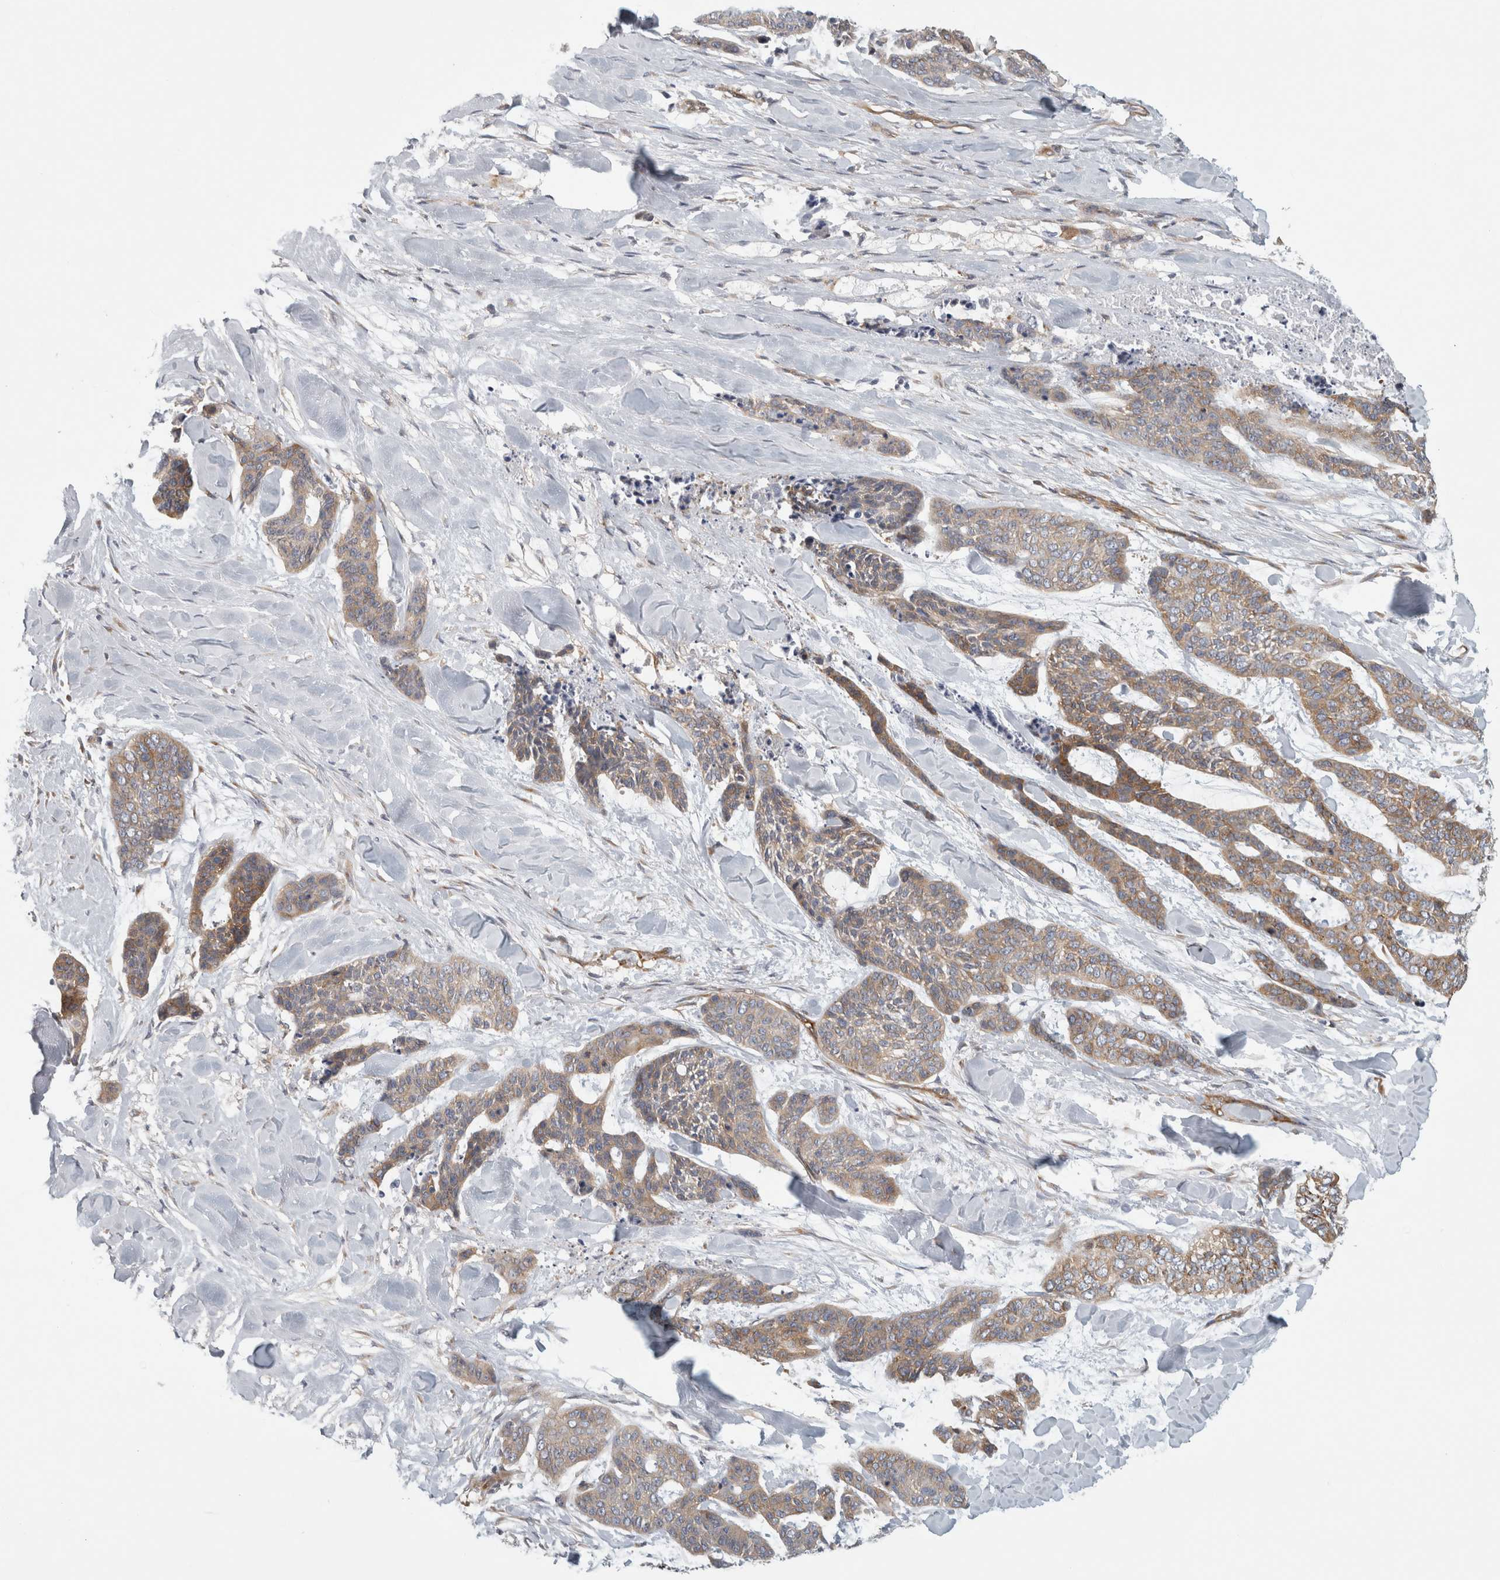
{"staining": {"intensity": "moderate", "quantity": ">75%", "location": "cytoplasmic/membranous"}, "tissue": "skin cancer", "cell_type": "Tumor cells", "image_type": "cancer", "snomed": [{"axis": "morphology", "description": "Basal cell carcinoma"}, {"axis": "topography", "description": "Skin"}], "caption": "Protein positivity by IHC reveals moderate cytoplasmic/membranous positivity in approximately >75% of tumor cells in skin cancer (basal cell carcinoma).", "gene": "PEX6", "patient": {"sex": "female", "age": 64}}